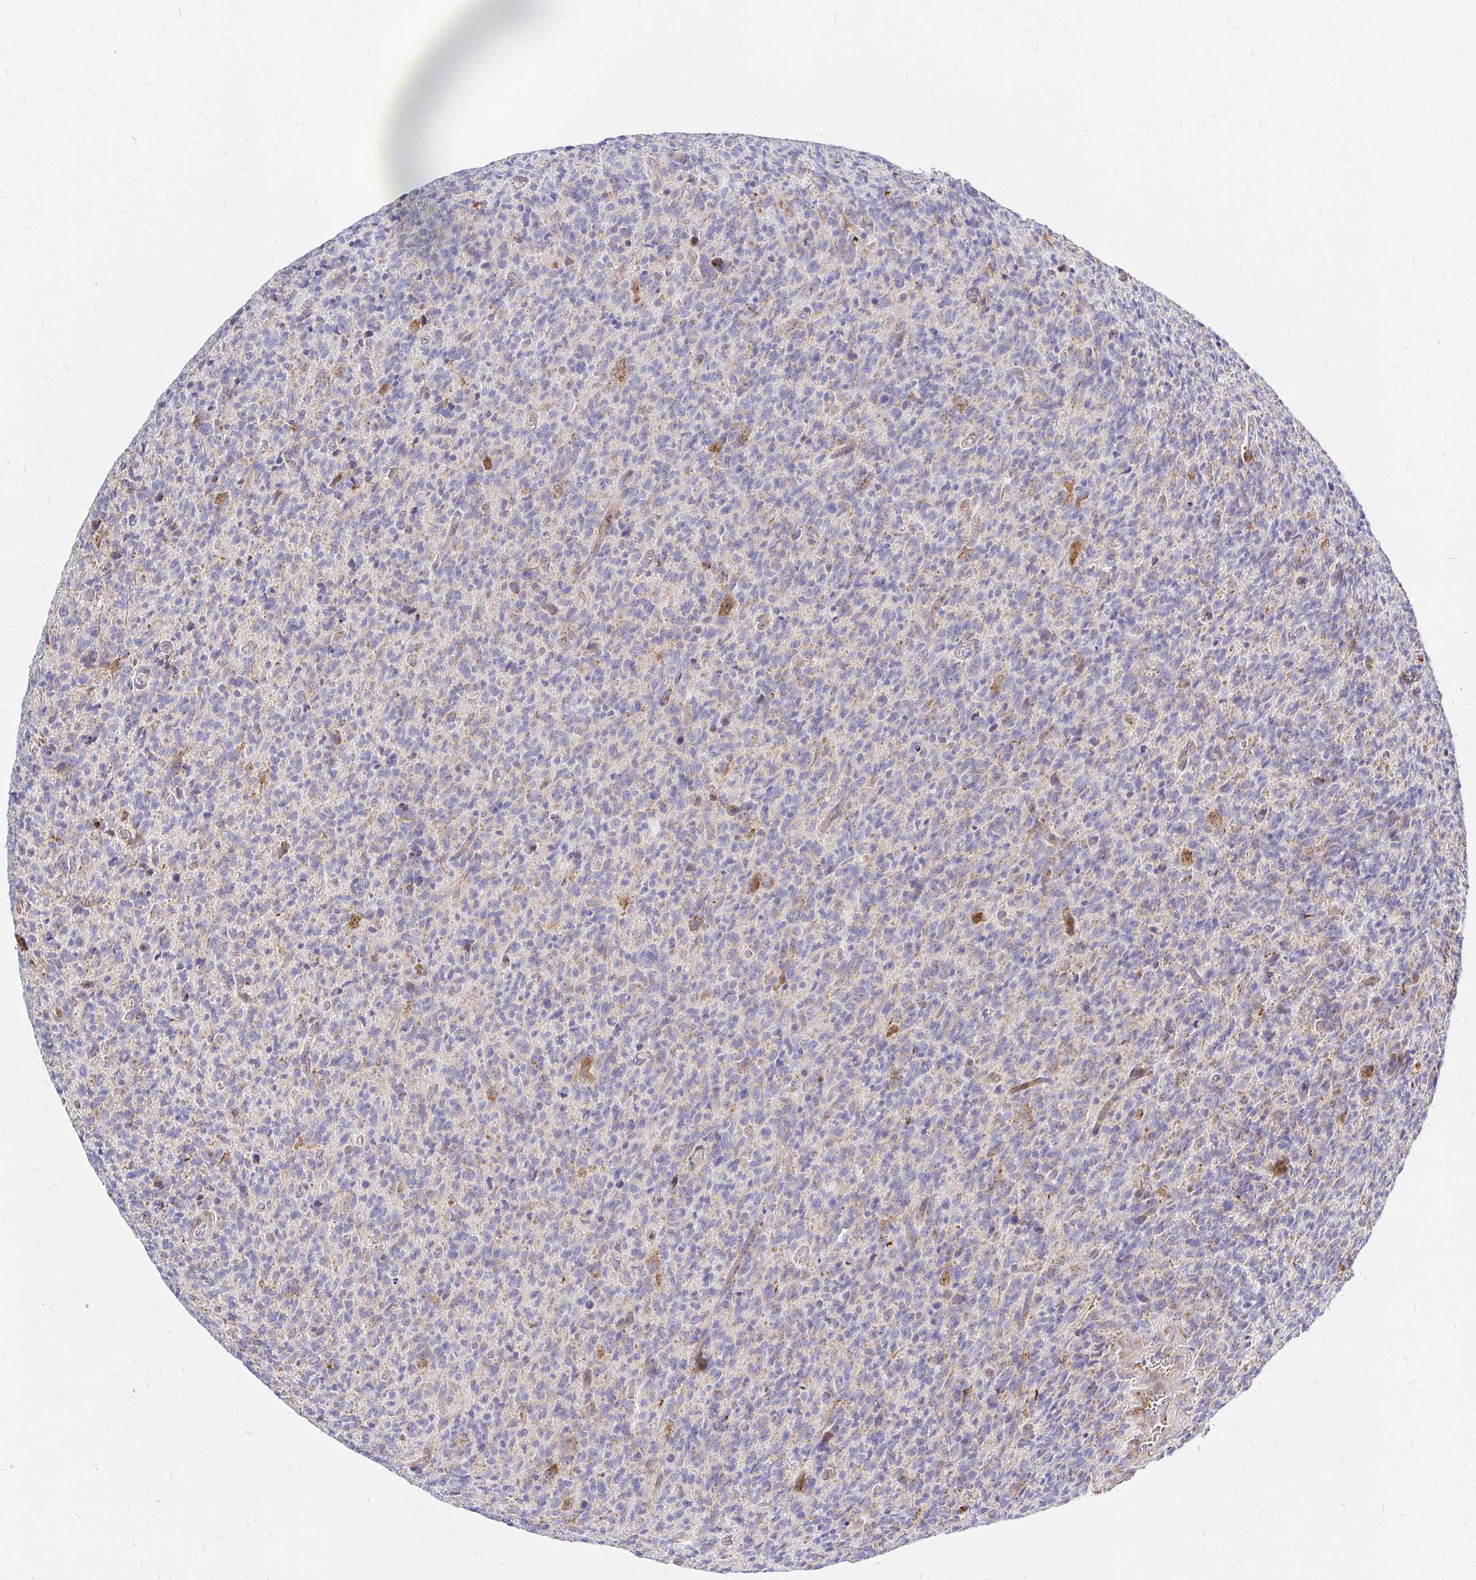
{"staining": {"intensity": "weak", "quantity": "25%-75%", "location": "cytoplasmic/membranous"}, "tissue": "glioma", "cell_type": "Tumor cells", "image_type": "cancer", "snomed": [{"axis": "morphology", "description": "Glioma, malignant, High grade"}, {"axis": "topography", "description": "Brain"}], "caption": "Immunohistochemistry (DAB (3,3'-diaminobenzidine)) staining of human glioma shows weak cytoplasmic/membranous protein positivity in approximately 25%-75% of tumor cells. (Brightfield microscopy of DAB IHC at high magnification).", "gene": "MRPL13", "patient": {"sex": "male", "age": 76}}